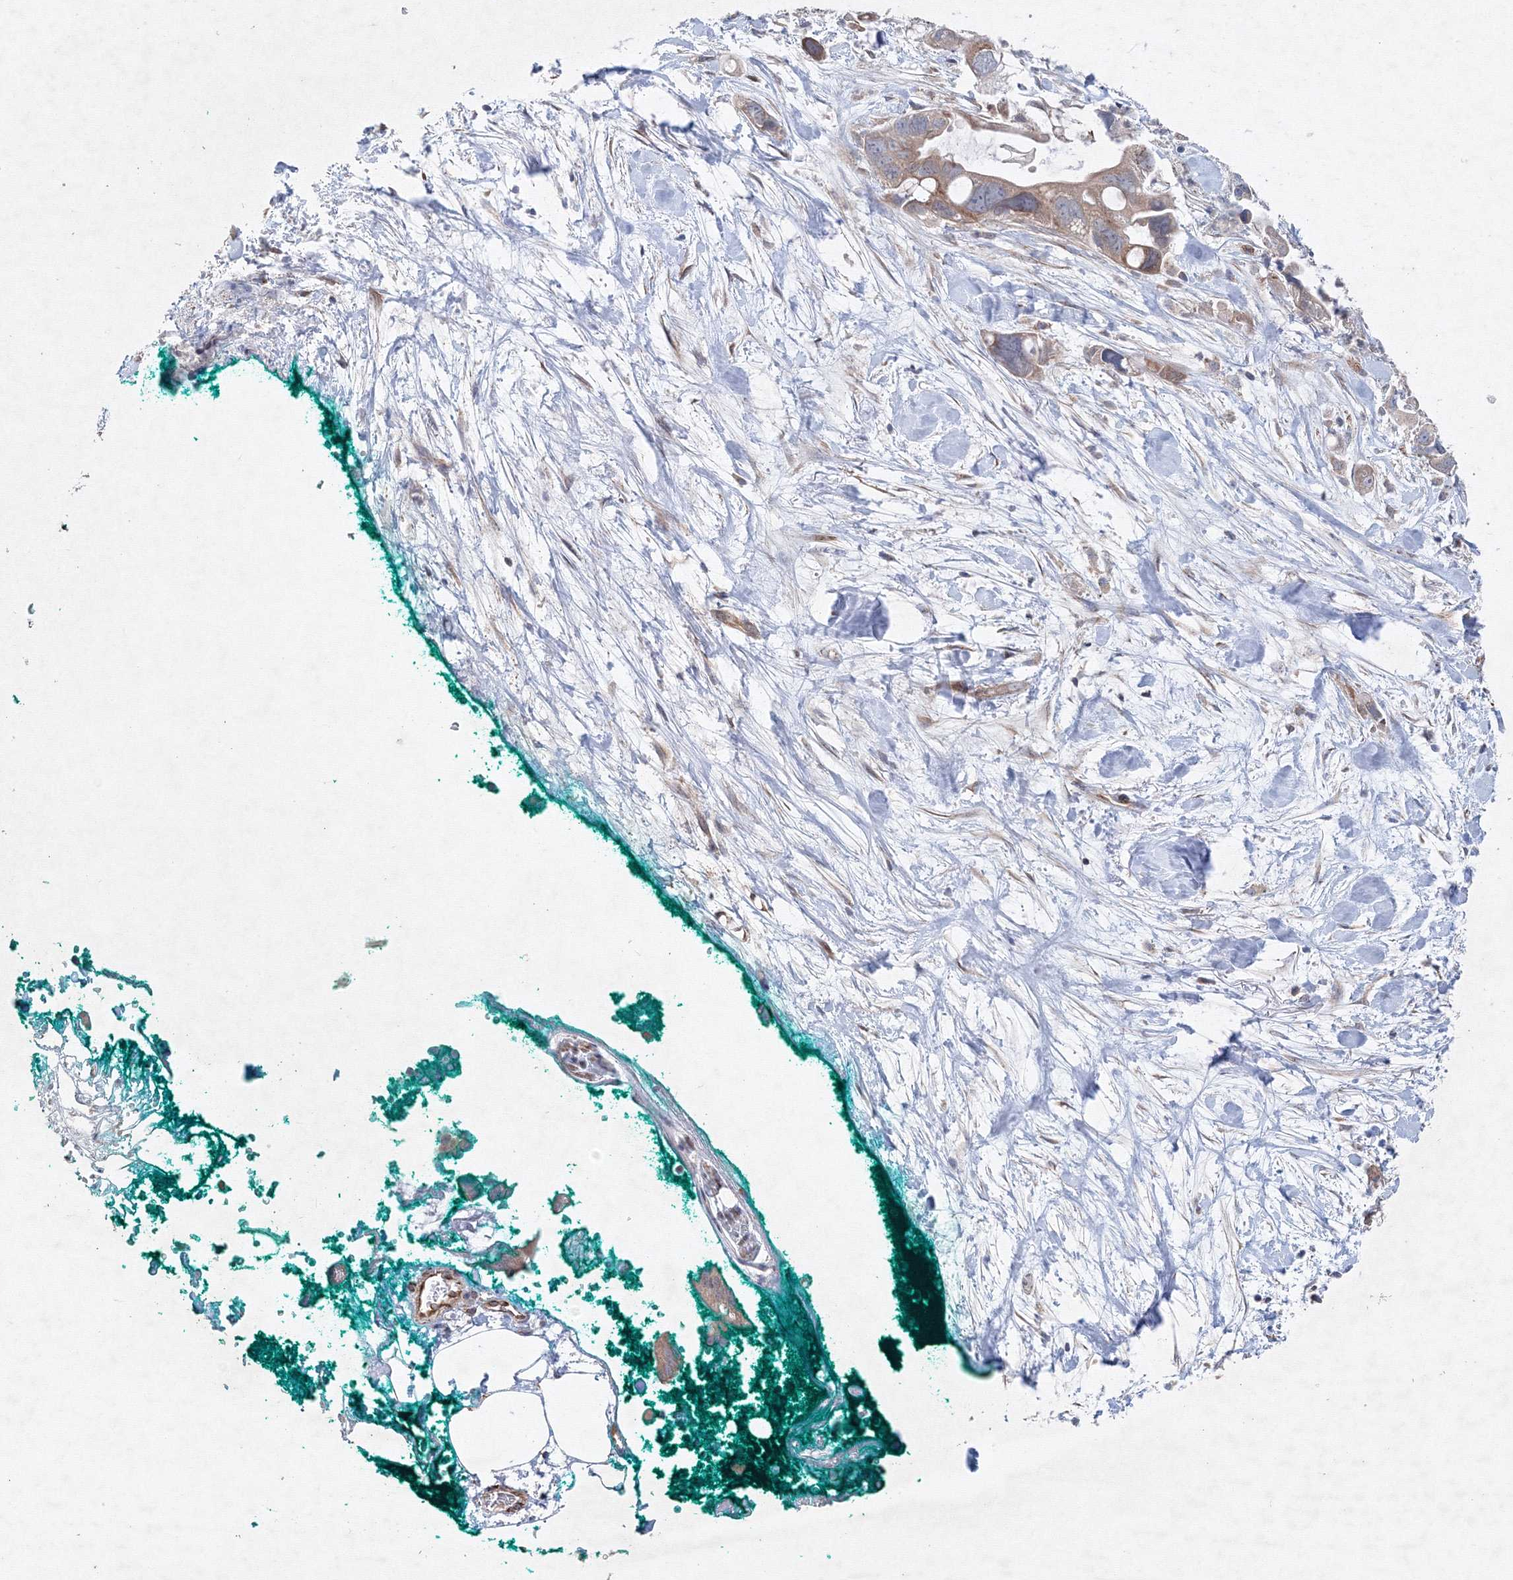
{"staining": {"intensity": "moderate", "quantity": ">75%", "location": "cytoplasmic/membranous"}, "tissue": "pancreatic cancer", "cell_type": "Tumor cells", "image_type": "cancer", "snomed": [{"axis": "morphology", "description": "Adenocarcinoma, NOS"}, {"axis": "topography", "description": "Pancreas"}], "caption": "IHC histopathology image of human pancreatic cancer stained for a protein (brown), which reveals medium levels of moderate cytoplasmic/membranous staining in approximately >75% of tumor cells.", "gene": "WDR49", "patient": {"sex": "female", "age": 72}}